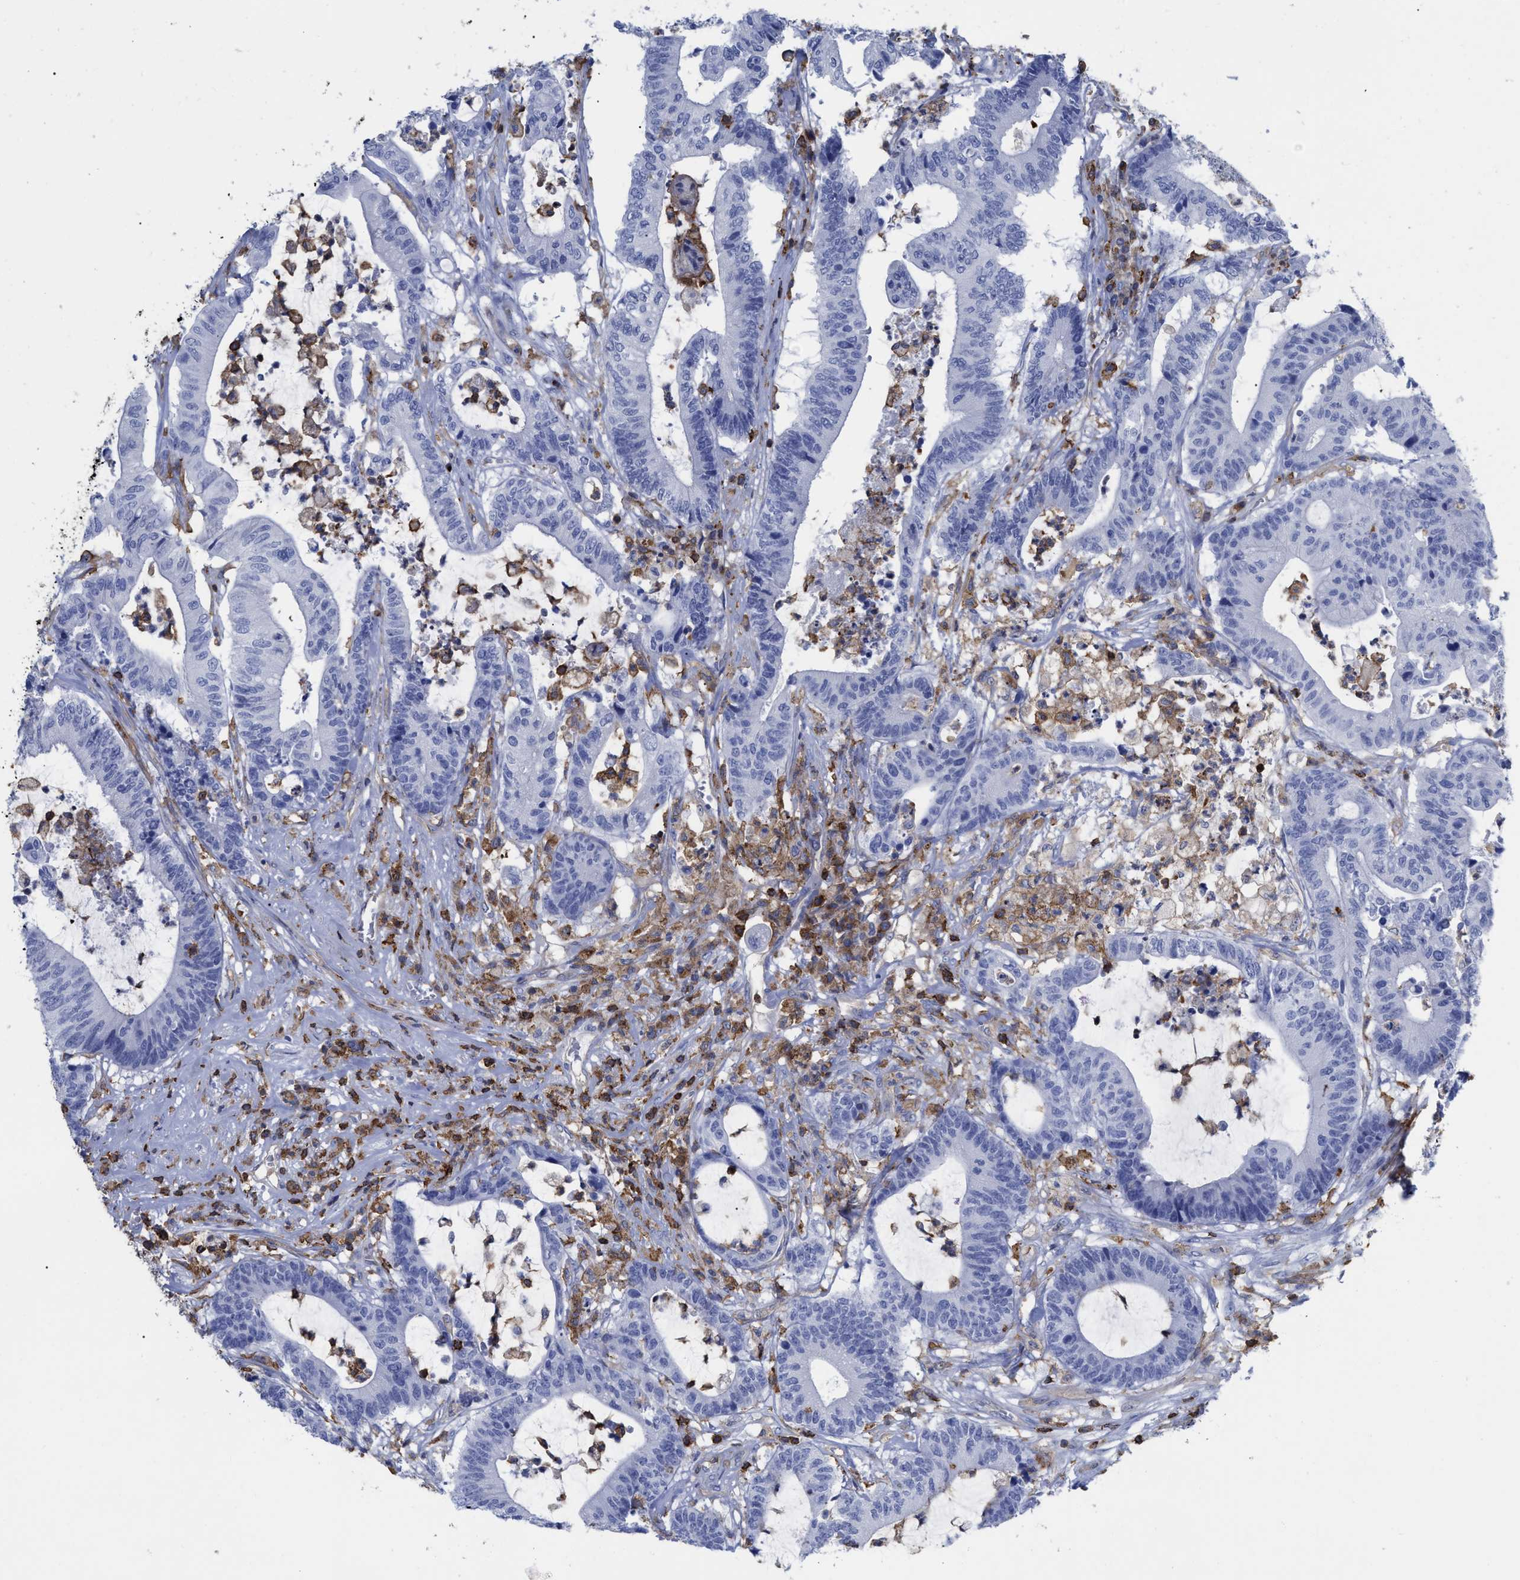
{"staining": {"intensity": "negative", "quantity": "none", "location": "none"}, "tissue": "colorectal cancer", "cell_type": "Tumor cells", "image_type": "cancer", "snomed": [{"axis": "morphology", "description": "Adenocarcinoma, NOS"}, {"axis": "topography", "description": "Colon"}], "caption": "Tumor cells show no significant staining in colorectal adenocarcinoma.", "gene": "HCLS1", "patient": {"sex": "female", "age": 84}}